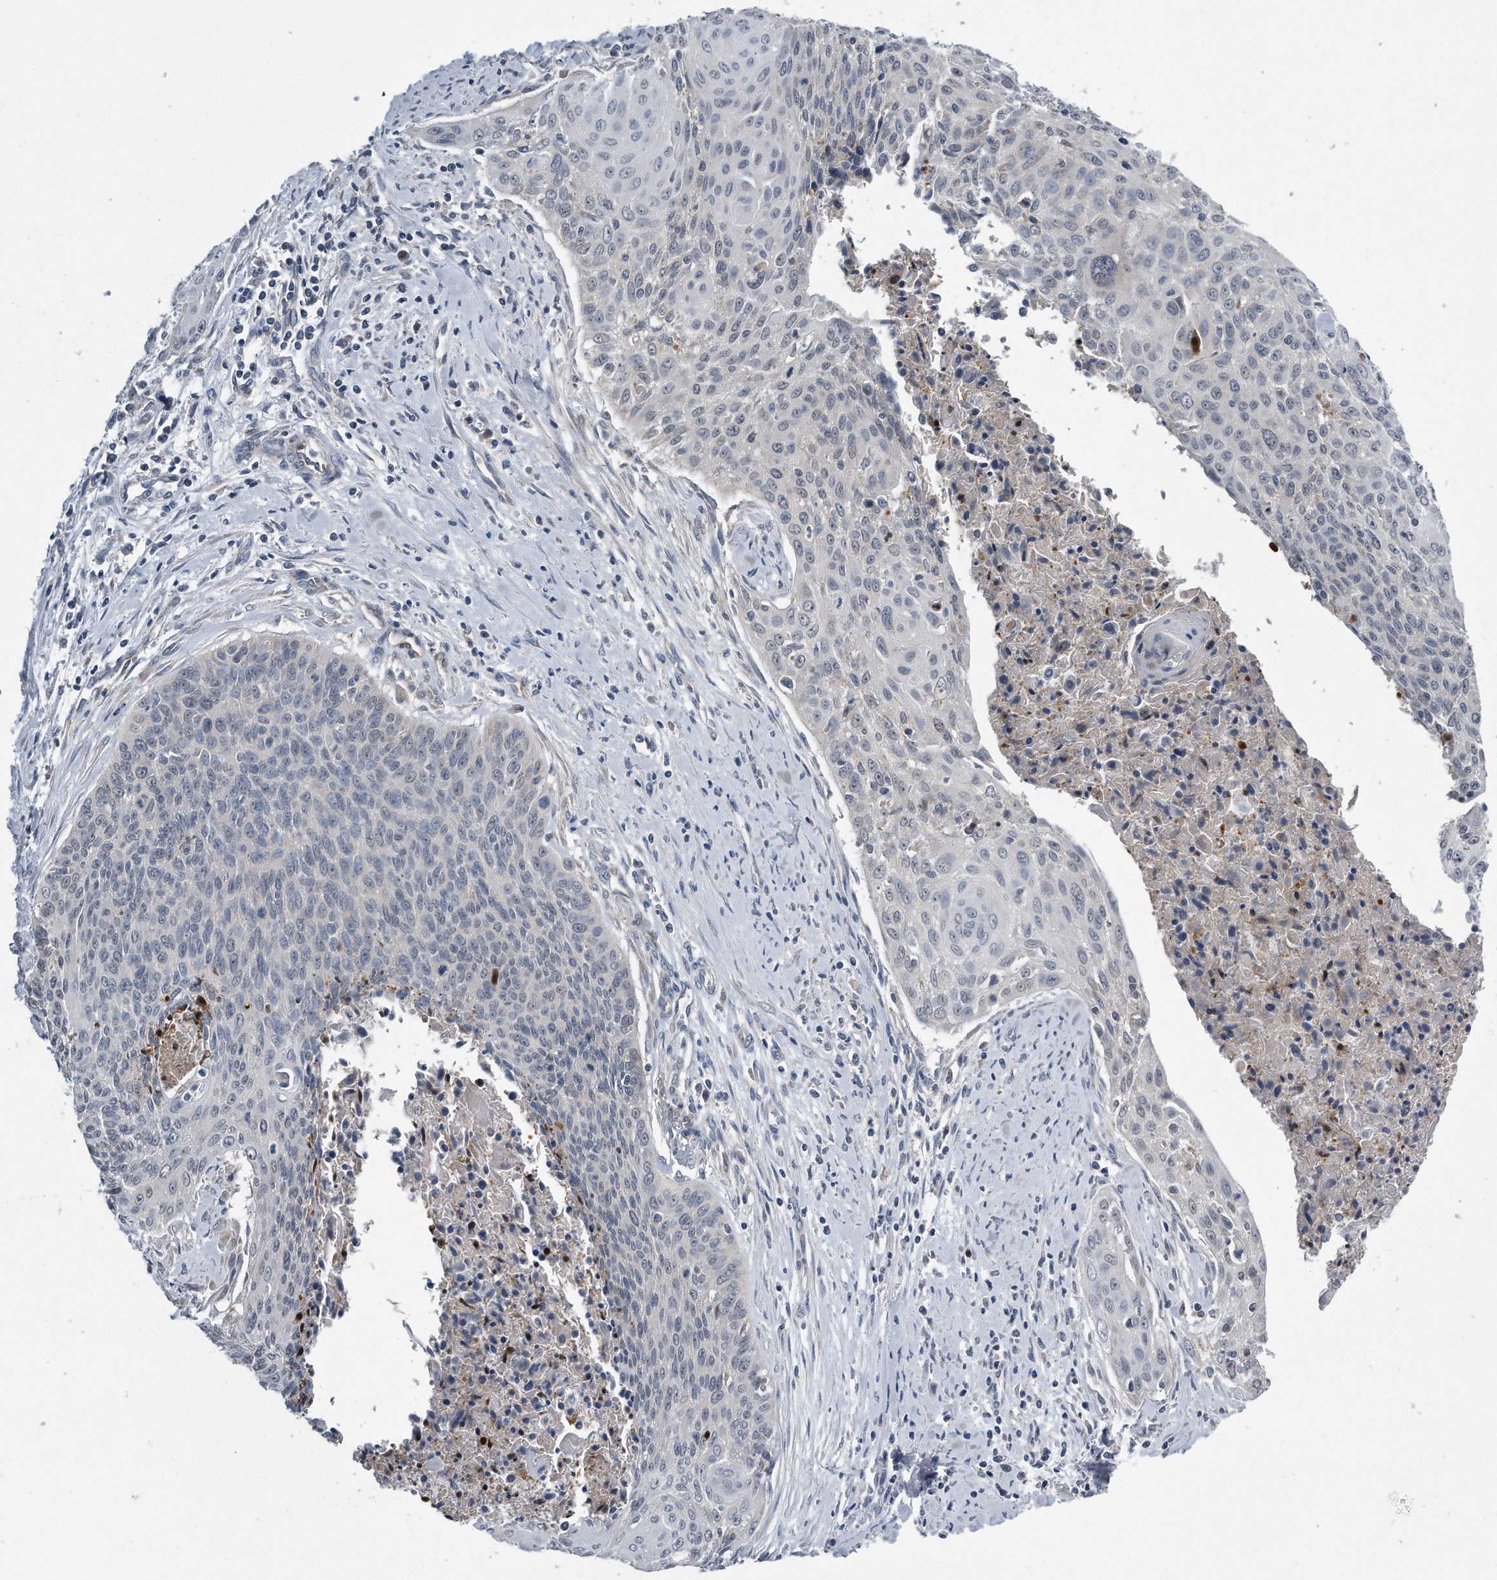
{"staining": {"intensity": "negative", "quantity": "none", "location": "none"}, "tissue": "cervical cancer", "cell_type": "Tumor cells", "image_type": "cancer", "snomed": [{"axis": "morphology", "description": "Squamous cell carcinoma, NOS"}, {"axis": "topography", "description": "Cervix"}], "caption": "DAB immunohistochemical staining of human cervical cancer reveals no significant positivity in tumor cells.", "gene": "LYRM4", "patient": {"sex": "female", "age": 55}}